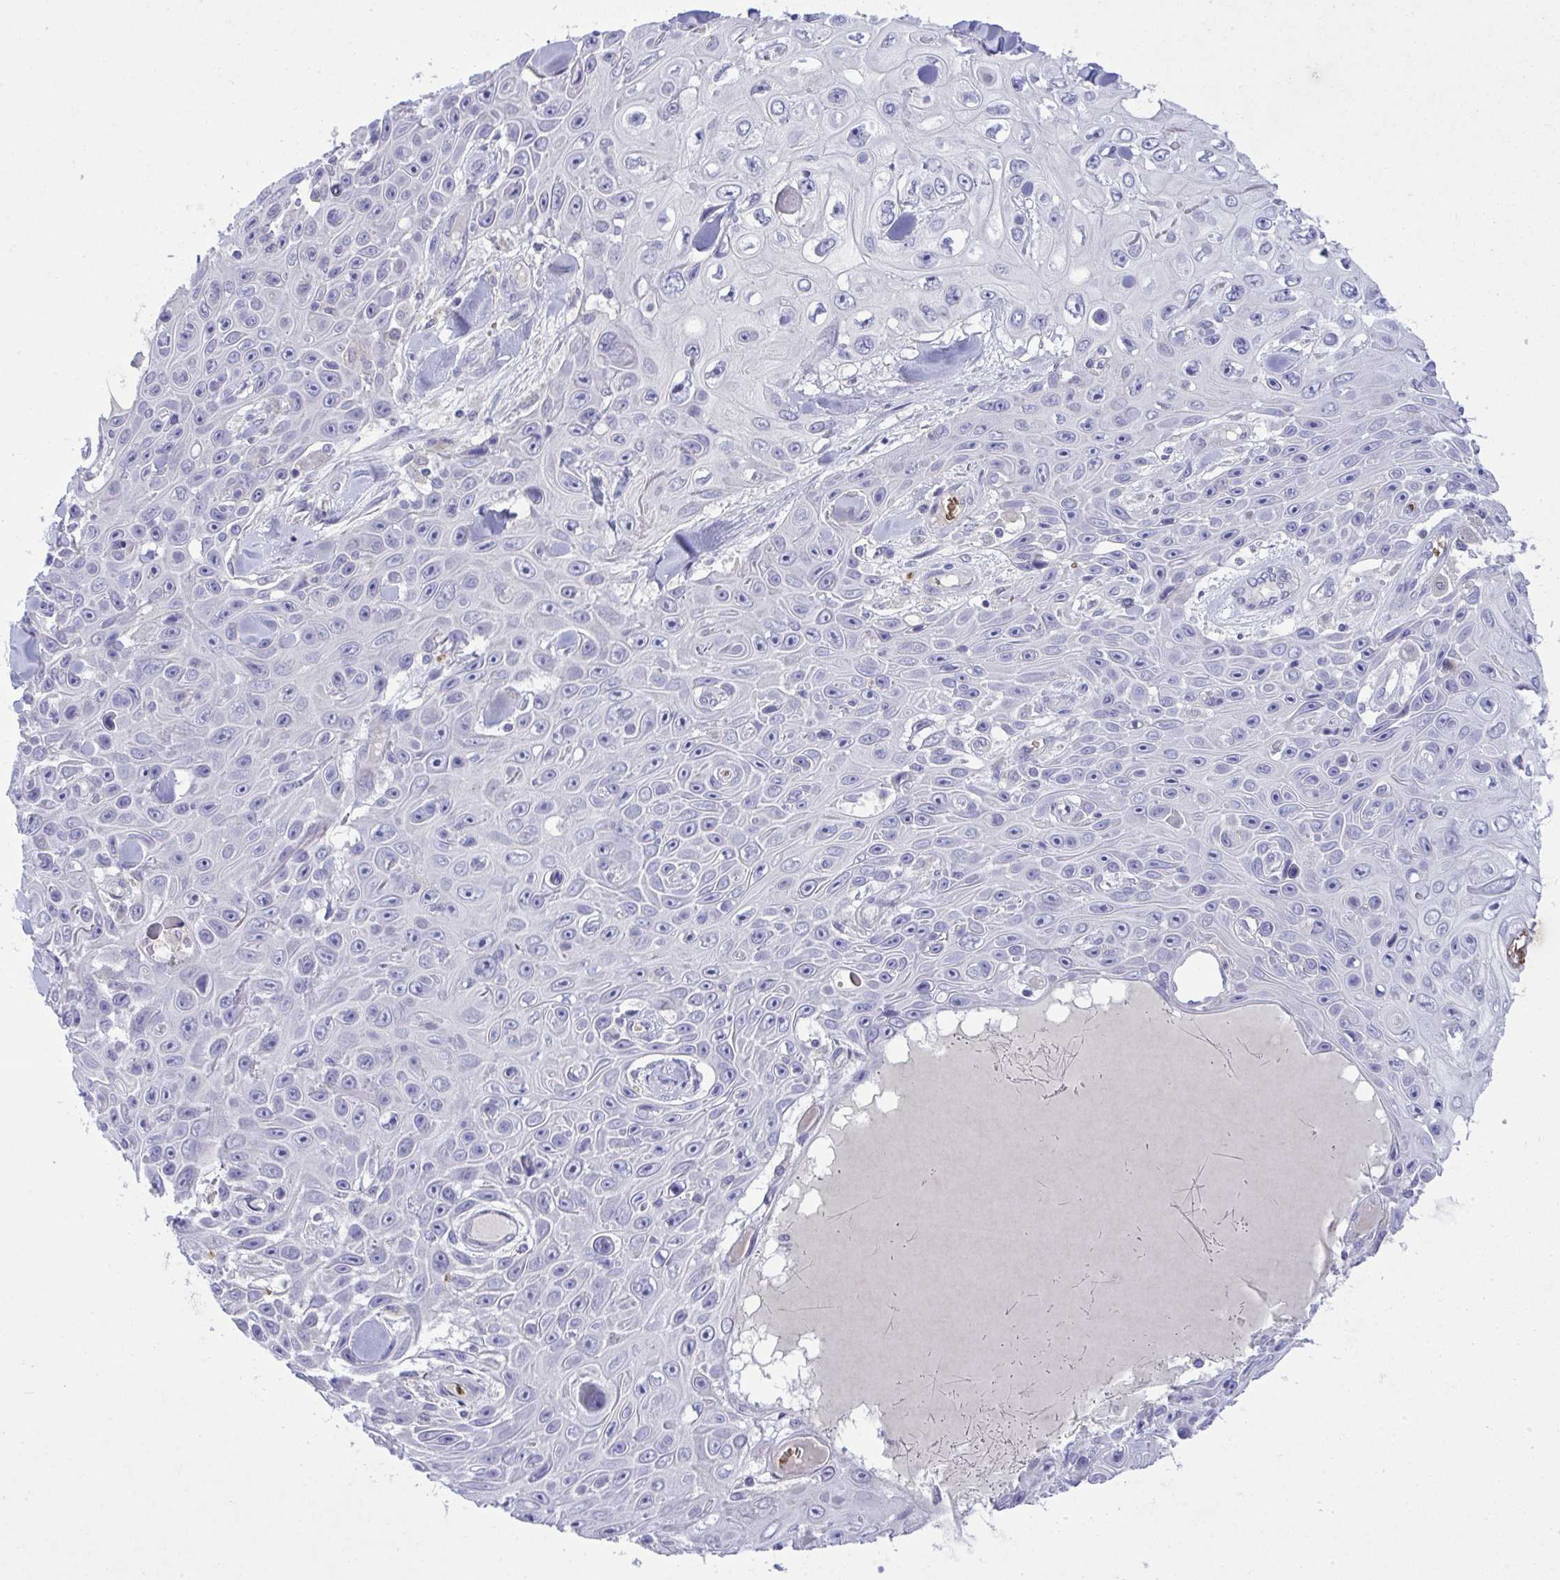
{"staining": {"intensity": "negative", "quantity": "none", "location": "none"}, "tissue": "skin cancer", "cell_type": "Tumor cells", "image_type": "cancer", "snomed": [{"axis": "morphology", "description": "Squamous cell carcinoma, NOS"}, {"axis": "topography", "description": "Skin"}], "caption": "Skin cancer (squamous cell carcinoma) was stained to show a protein in brown. There is no significant positivity in tumor cells.", "gene": "SPTB", "patient": {"sex": "male", "age": 82}}